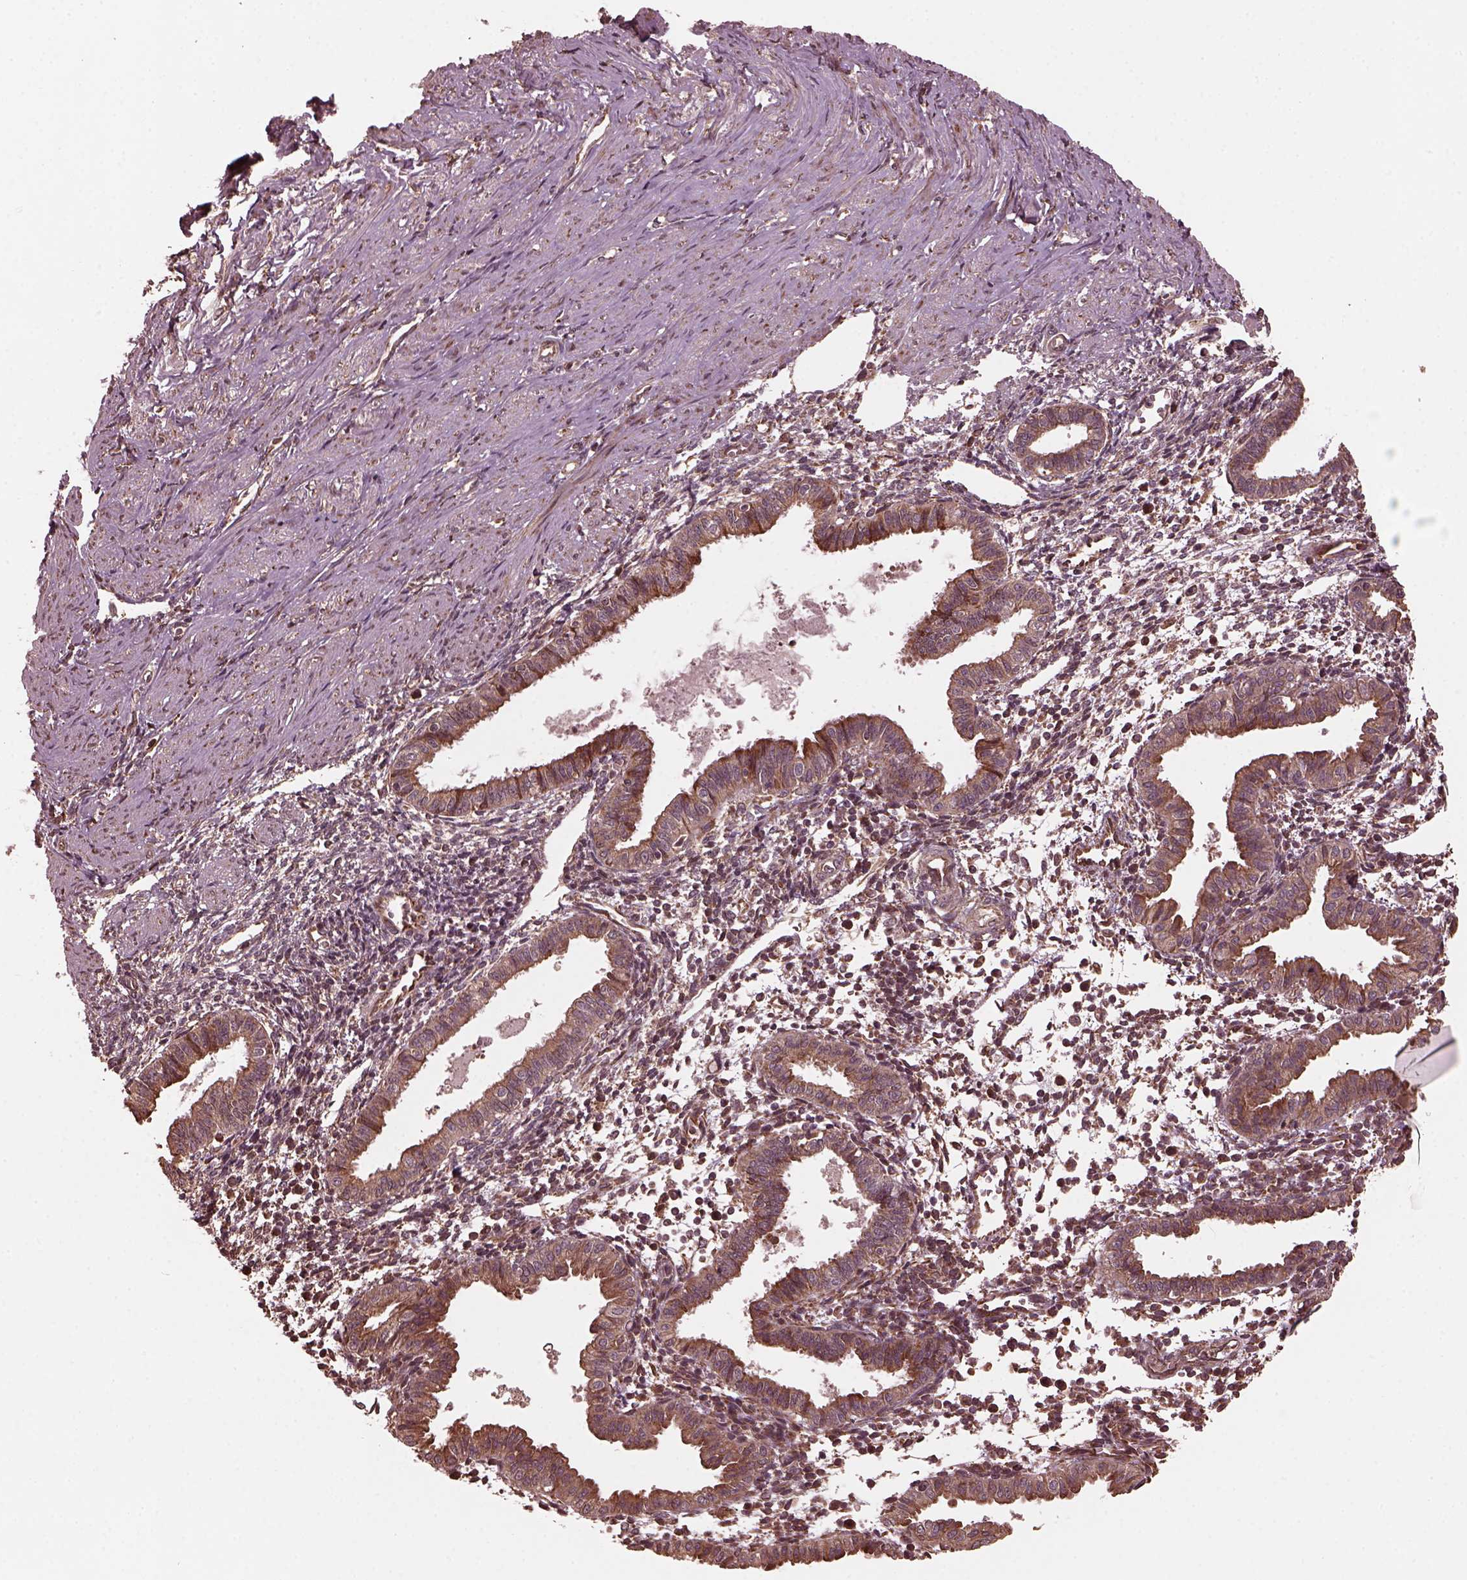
{"staining": {"intensity": "weak", "quantity": ">75%", "location": "cytoplasmic/membranous"}, "tissue": "endometrium", "cell_type": "Cells in endometrial stroma", "image_type": "normal", "snomed": [{"axis": "morphology", "description": "Normal tissue, NOS"}, {"axis": "topography", "description": "Endometrium"}], "caption": "Immunohistochemistry (IHC) staining of benign endometrium, which shows low levels of weak cytoplasmic/membranous staining in approximately >75% of cells in endometrial stroma indicating weak cytoplasmic/membranous protein positivity. The staining was performed using DAB (3,3'-diaminobenzidine) (brown) for protein detection and nuclei were counterstained in hematoxylin (blue).", "gene": "ZNF292", "patient": {"sex": "female", "age": 37}}